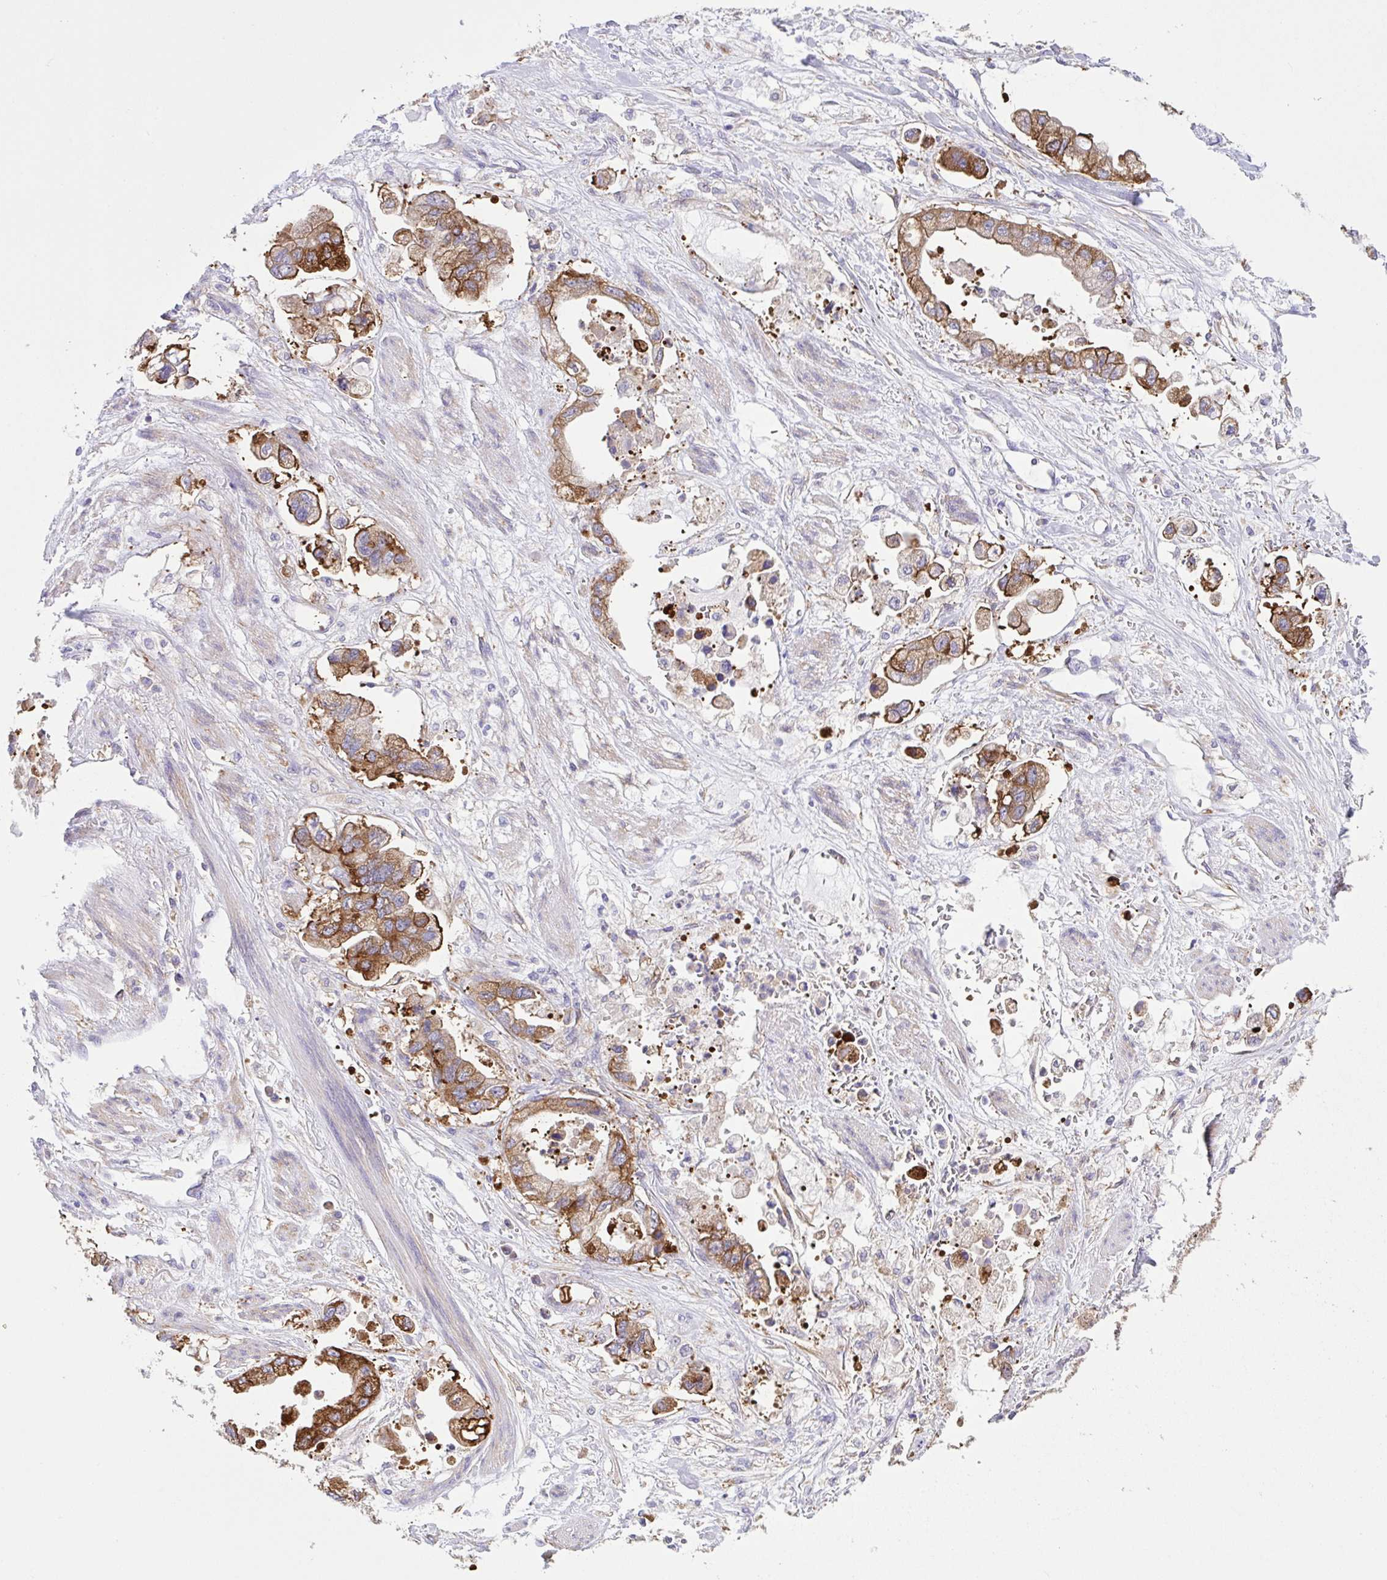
{"staining": {"intensity": "strong", "quantity": ">75%", "location": "cytoplasmic/membranous"}, "tissue": "stomach cancer", "cell_type": "Tumor cells", "image_type": "cancer", "snomed": [{"axis": "morphology", "description": "Adenocarcinoma, NOS"}, {"axis": "topography", "description": "Stomach"}], "caption": "Protein analysis of stomach cancer (adenocarcinoma) tissue shows strong cytoplasmic/membranous staining in about >75% of tumor cells.", "gene": "OR51M1", "patient": {"sex": "male", "age": 62}}